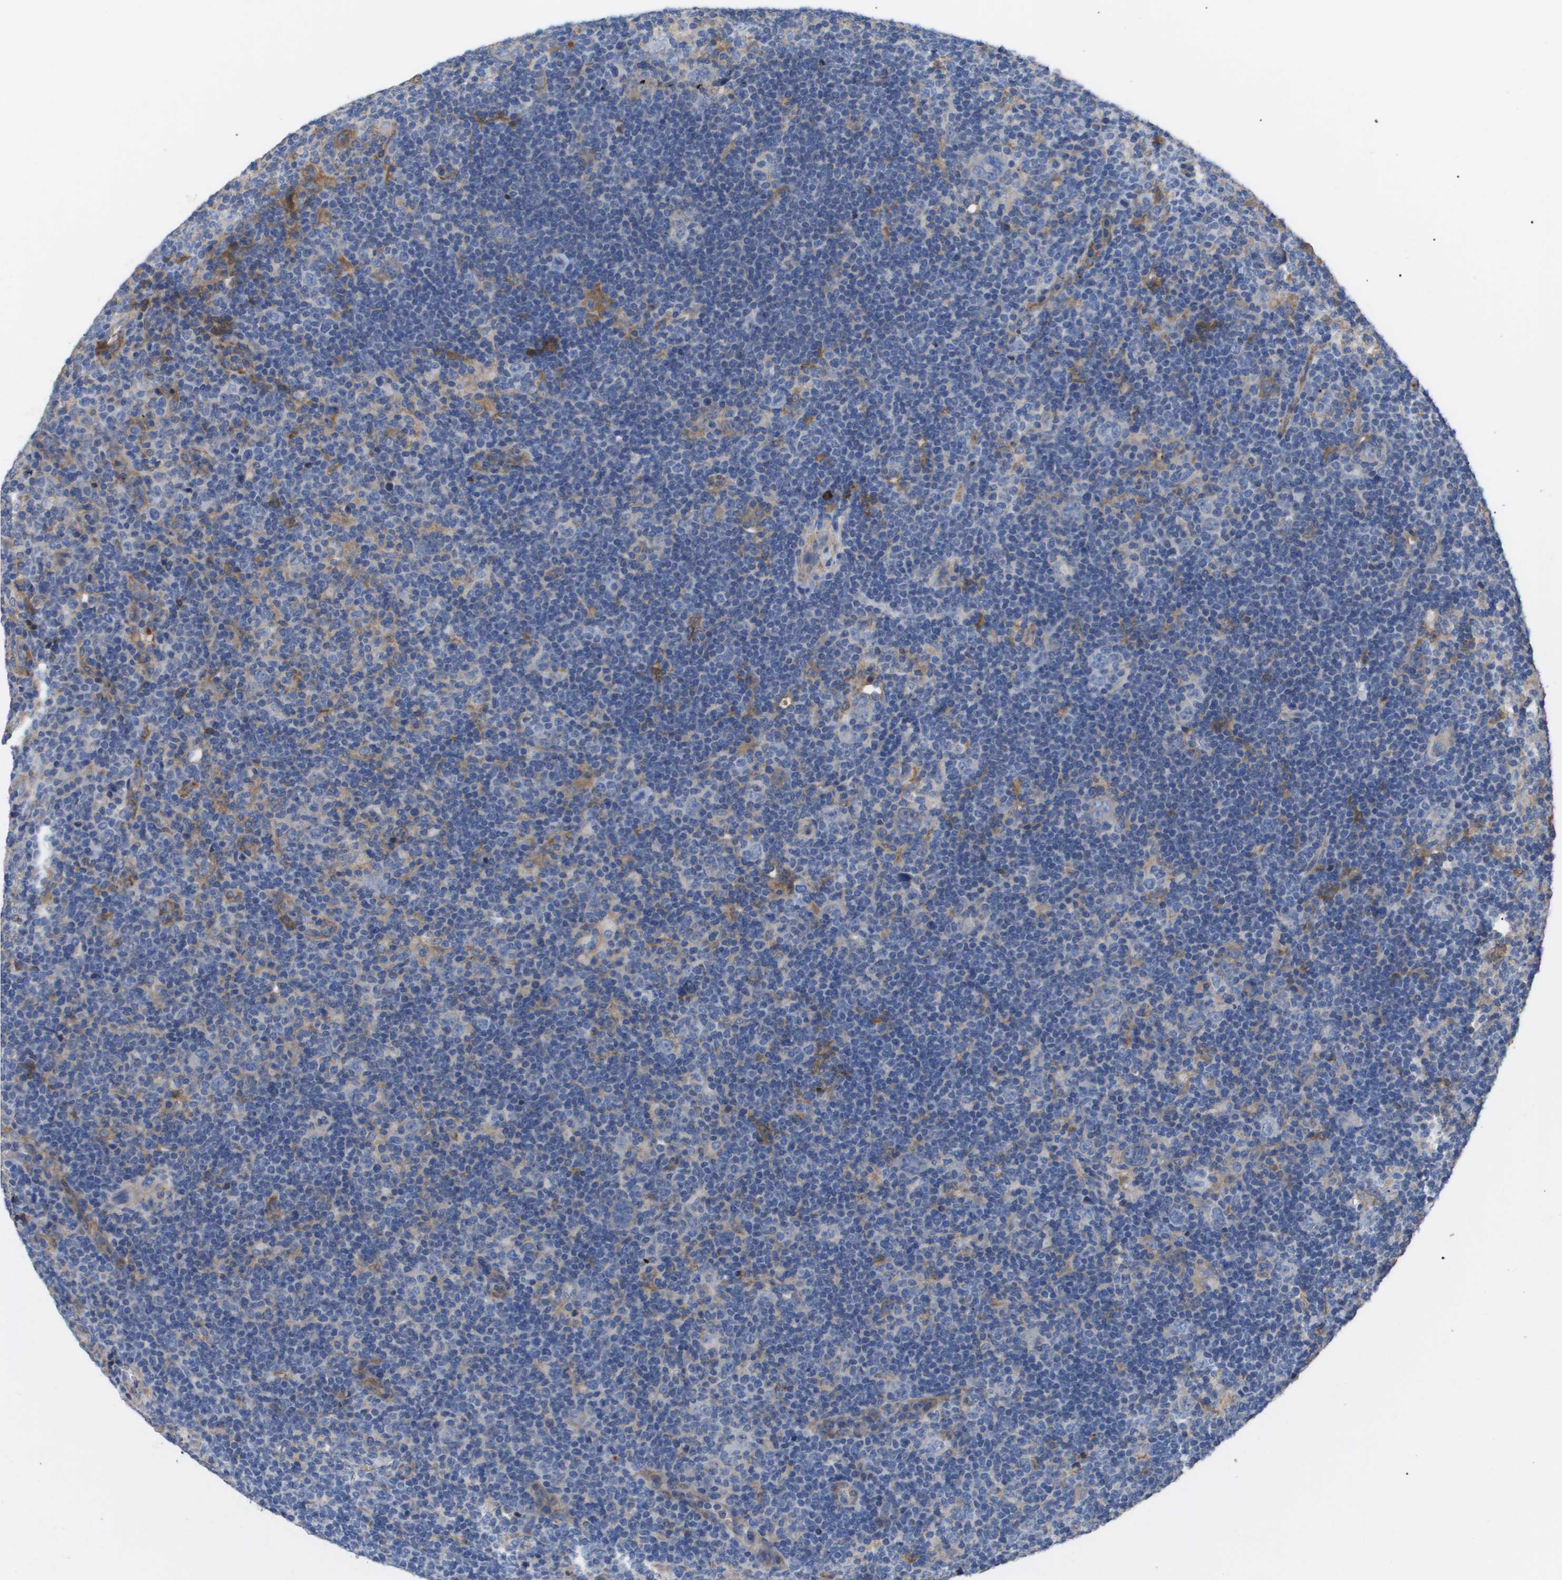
{"staining": {"intensity": "negative", "quantity": "none", "location": "none"}, "tissue": "lymphoma", "cell_type": "Tumor cells", "image_type": "cancer", "snomed": [{"axis": "morphology", "description": "Hodgkin's disease, NOS"}, {"axis": "topography", "description": "Lymph node"}], "caption": "The photomicrograph displays no significant staining in tumor cells of lymphoma. (DAB IHC with hematoxylin counter stain).", "gene": "SERPINA6", "patient": {"sex": "female", "age": 57}}